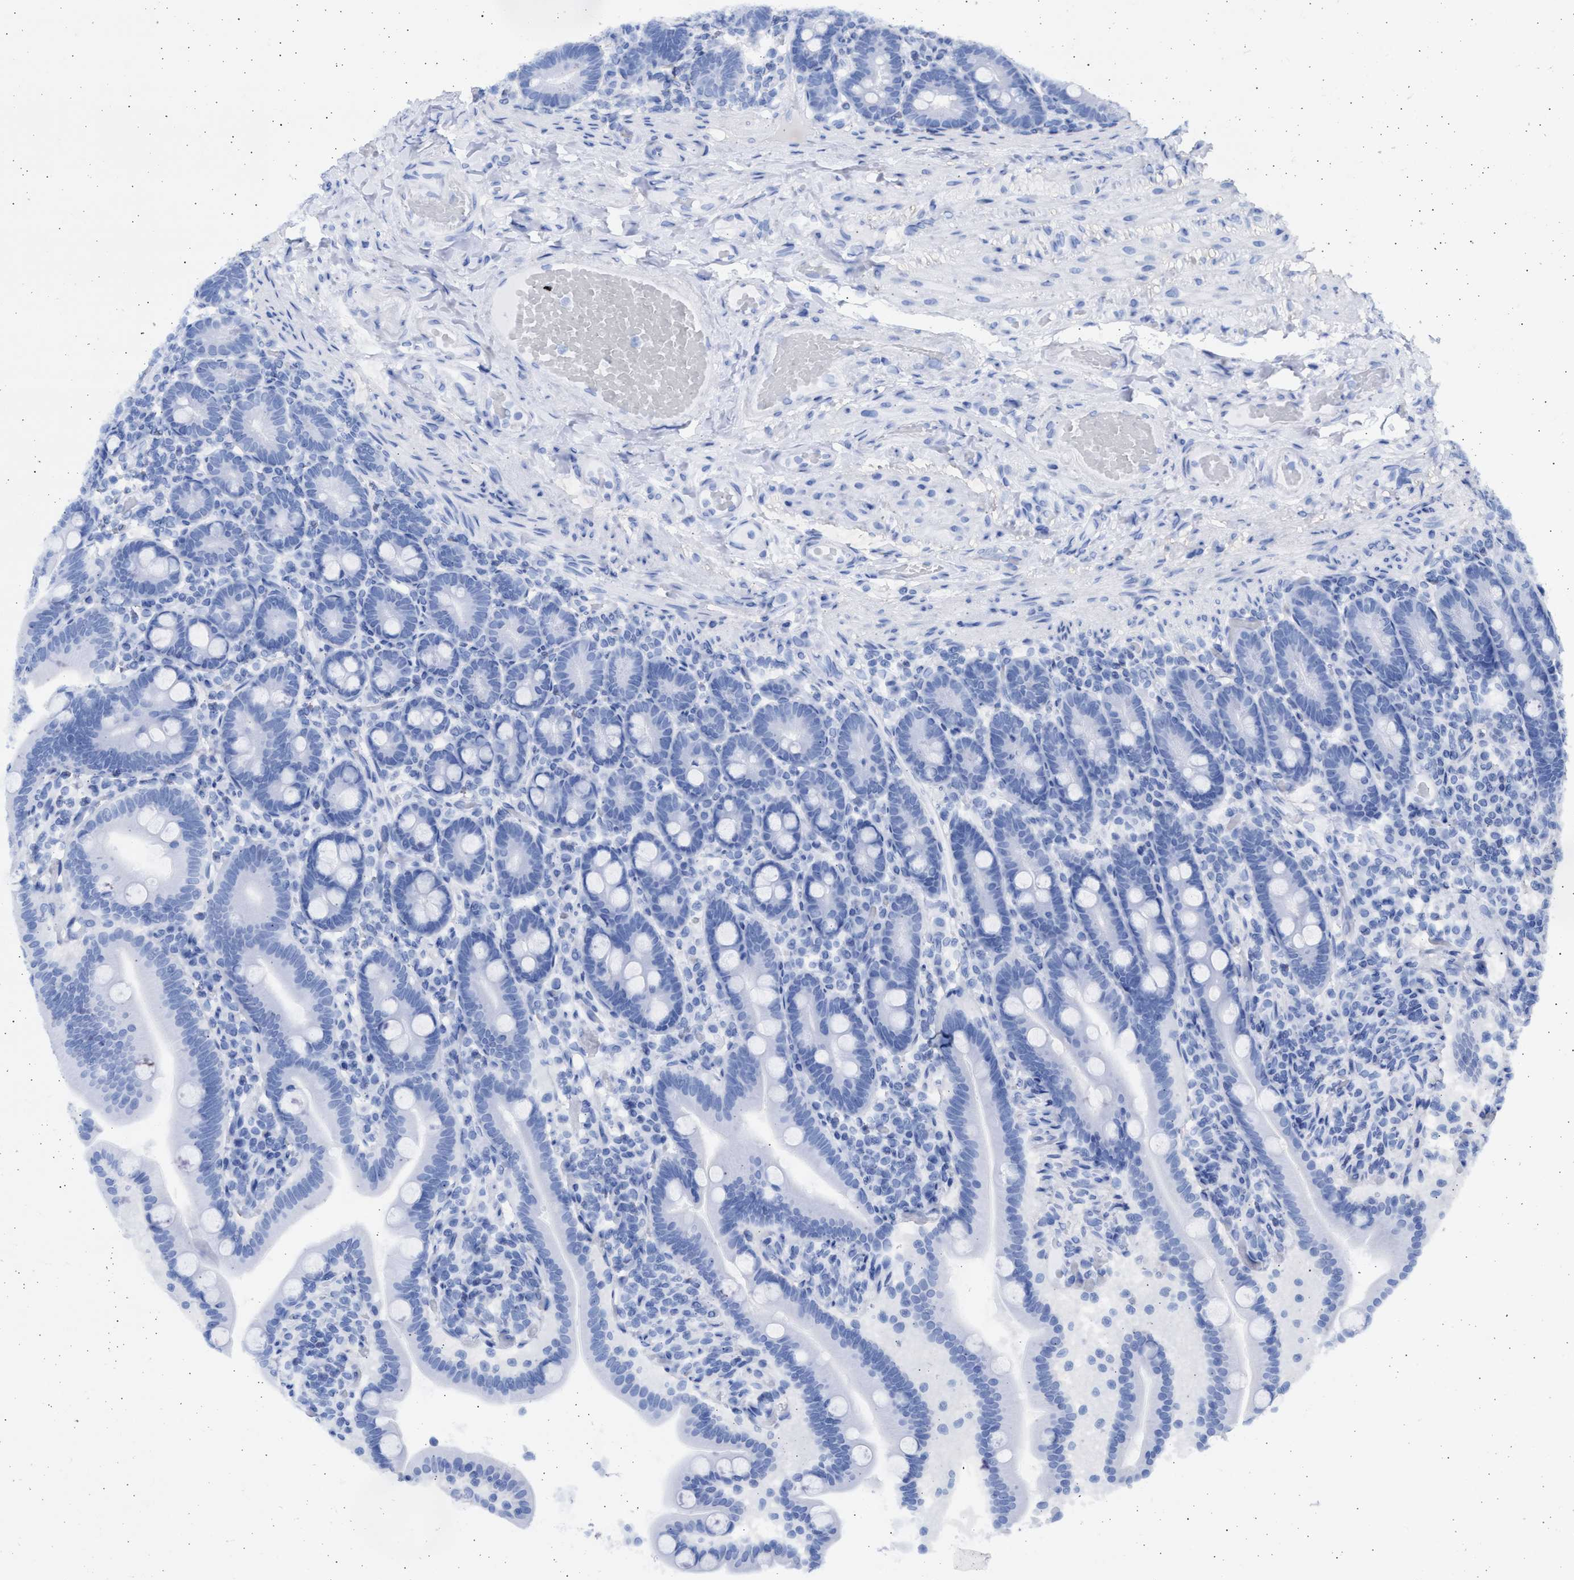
{"staining": {"intensity": "weak", "quantity": "<25%", "location": "cytoplasmic/membranous"}, "tissue": "duodenum", "cell_type": "Glandular cells", "image_type": "normal", "snomed": [{"axis": "morphology", "description": "Normal tissue, NOS"}, {"axis": "topography", "description": "Duodenum"}], "caption": "The photomicrograph shows no significant positivity in glandular cells of duodenum. (DAB IHC, high magnification).", "gene": "ALDOC", "patient": {"sex": "male", "age": 54}}